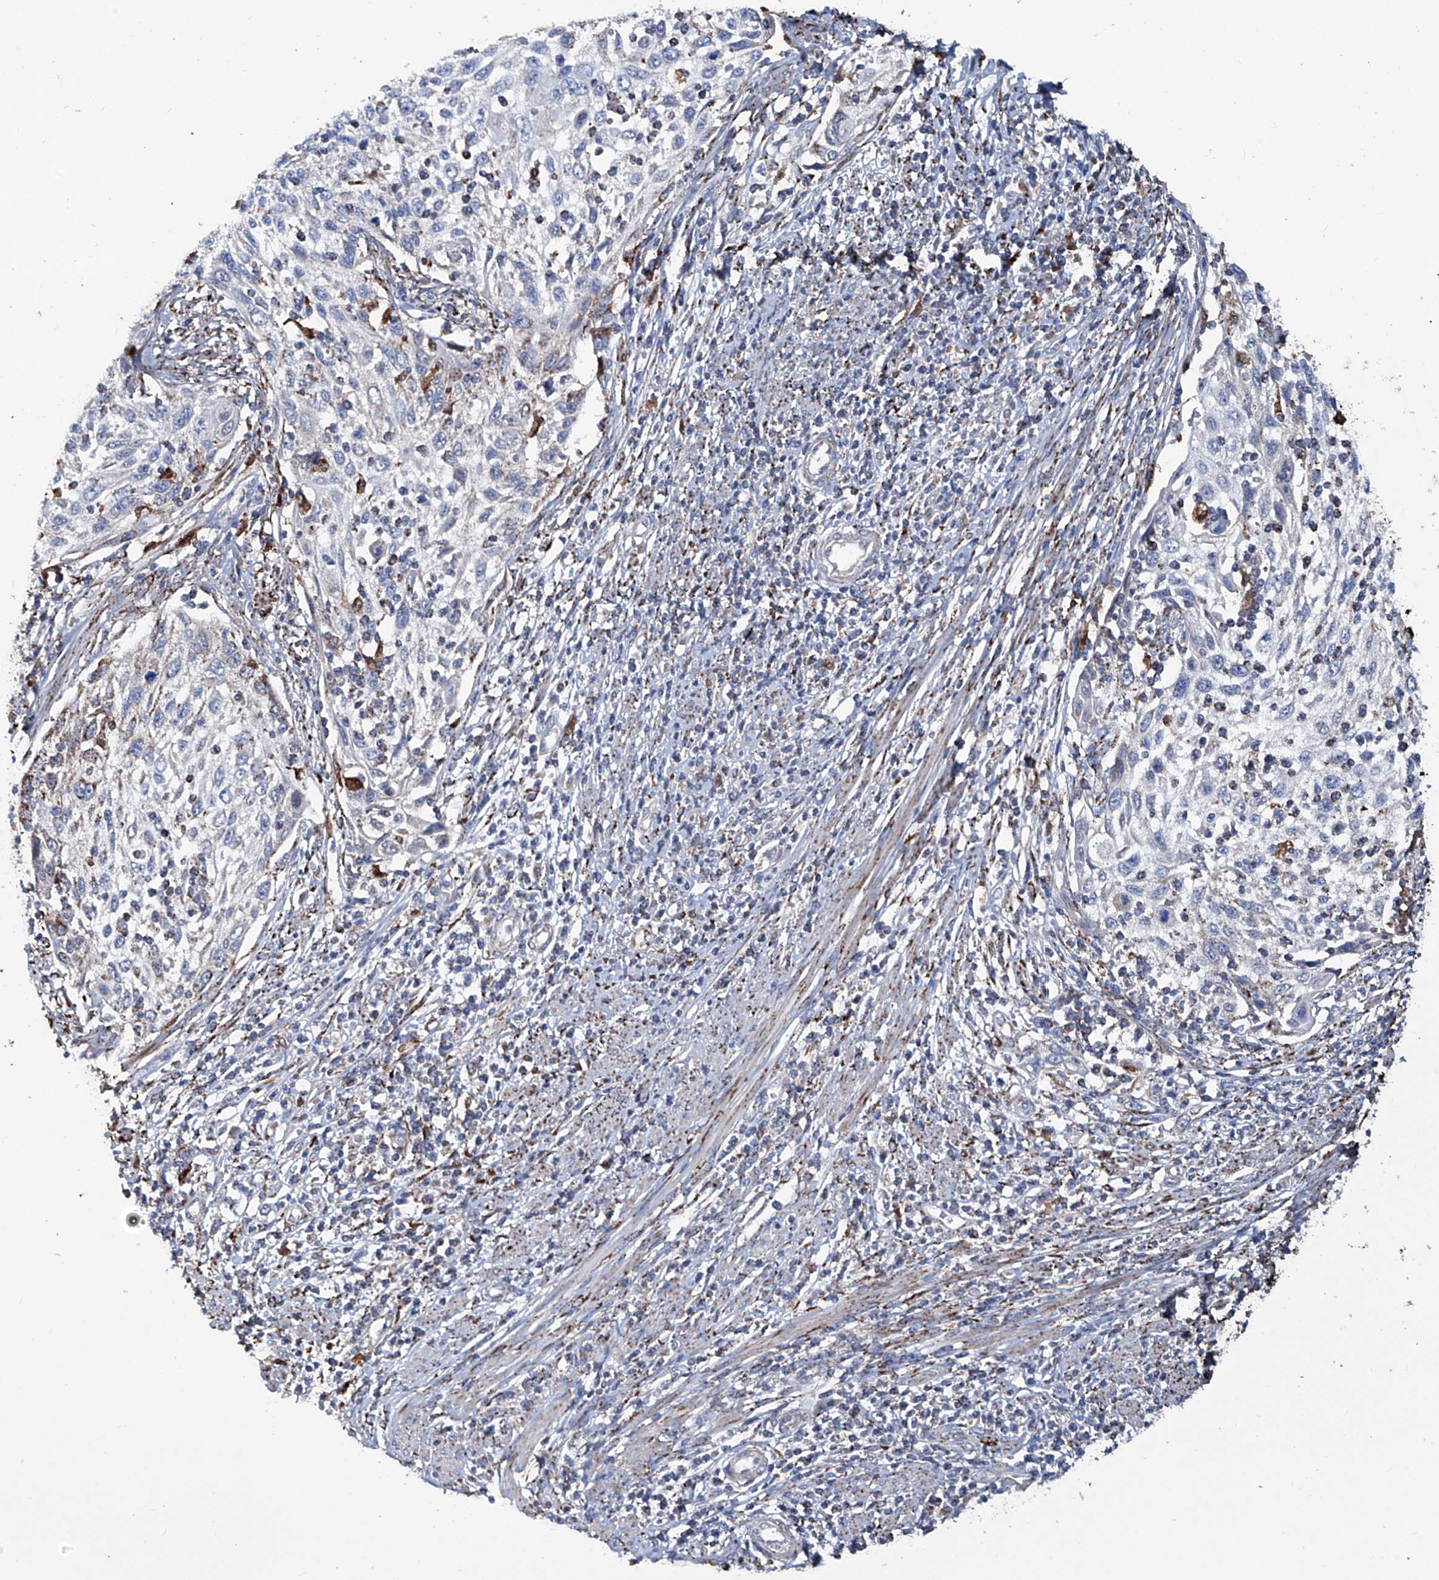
{"staining": {"intensity": "negative", "quantity": "none", "location": "none"}, "tissue": "cervical cancer", "cell_type": "Tumor cells", "image_type": "cancer", "snomed": [{"axis": "morphology", "description": "Squamous cell carcinoma, NOS"}, {"axis": "topography", "description": "Cervix"}], "caption": "The image shows no significant expression in tumor cells of cervical cancer.", "gene": "NHS", "patient": {"sex": "female", "age": 70}}